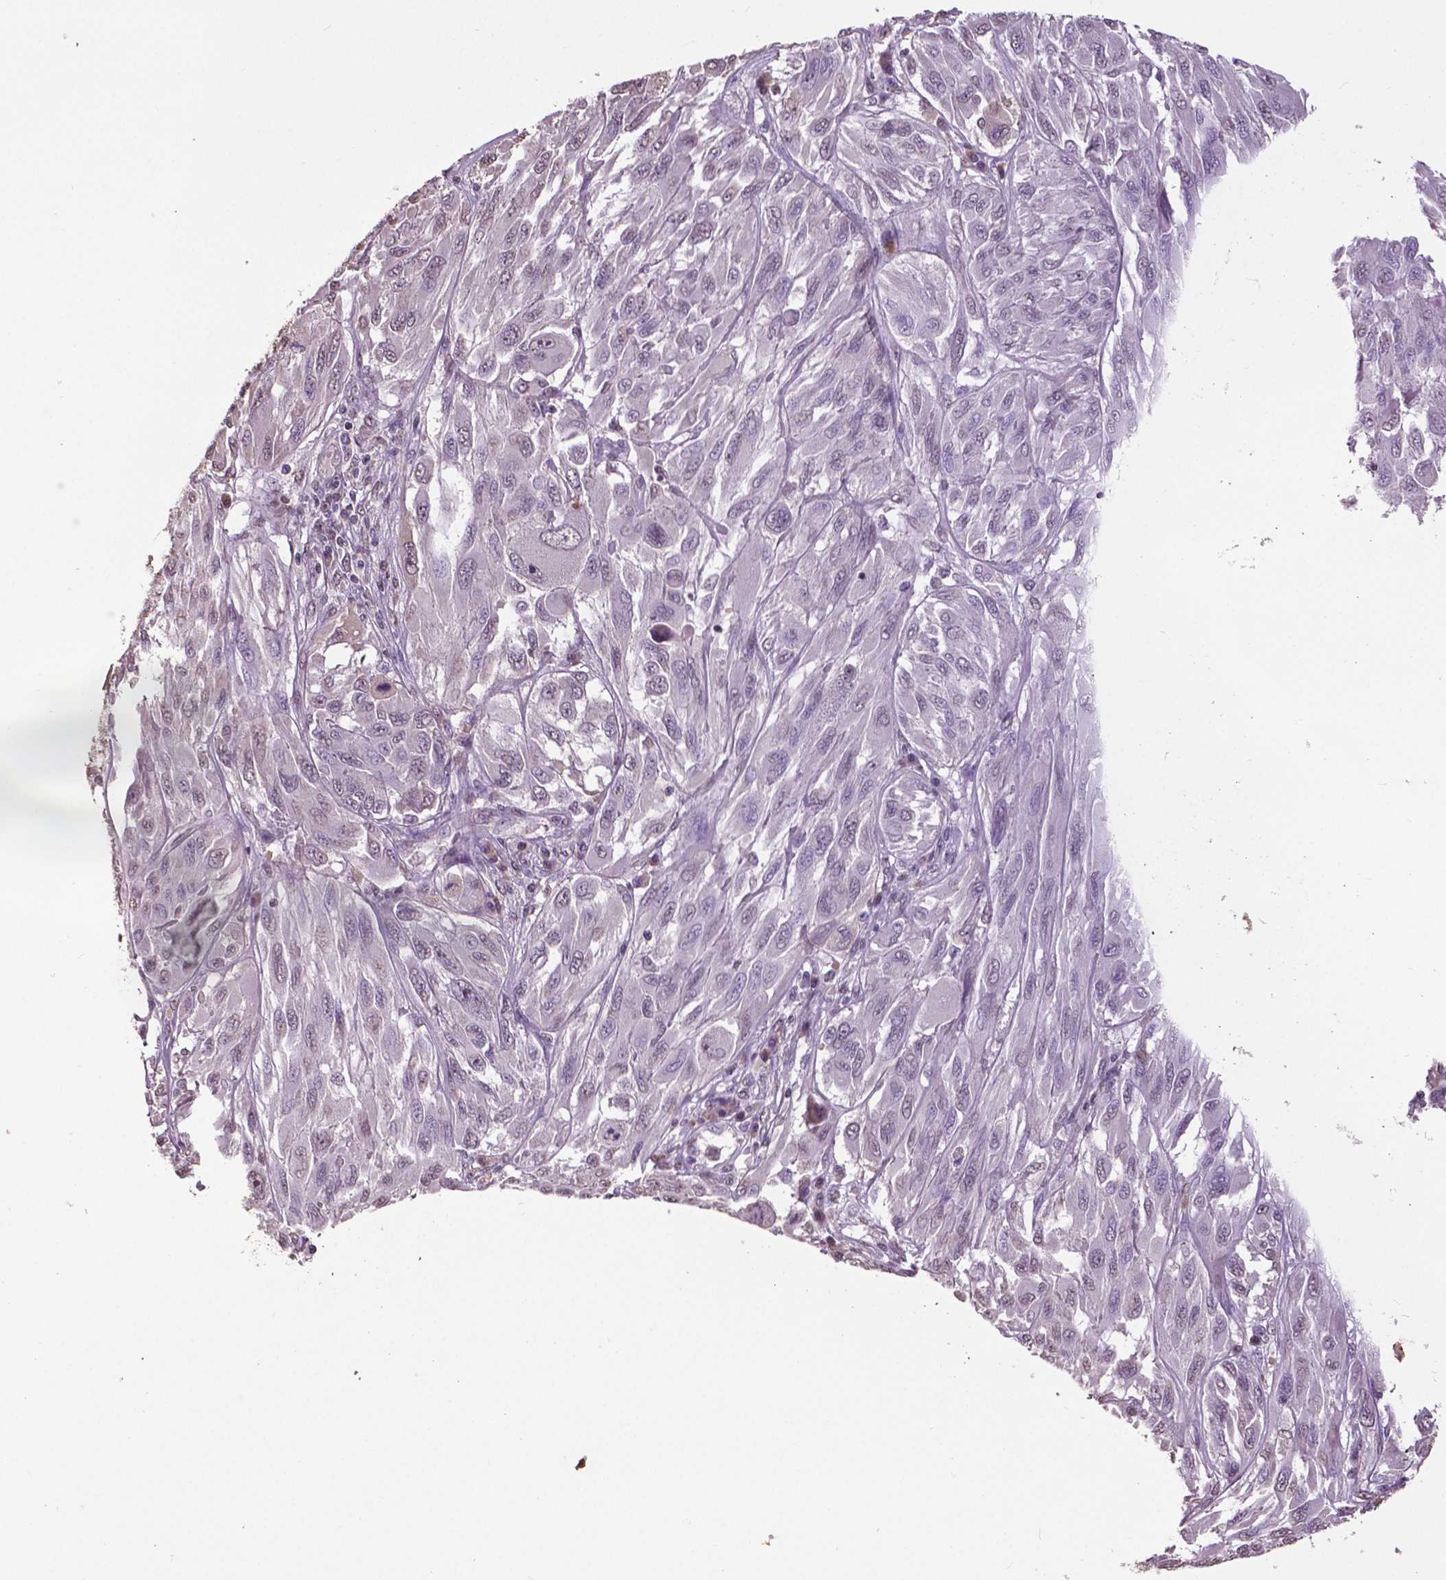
{"staining": {"intensity": "negative", "quantity": "none", "location": "none"}, "tissue": "melanoma", "cell_type": "Tumor cells", "image_type": "cancer", "snomed": [{"axis": "morphology", "description": "Malignant melanoma, NOS"}, {"axis": "topography", "description": "Skin"}], "caption": "DAB immunohistochemical staining of malignant melanoma displays no significant positivity in tumor cells.", "gene": "RUNX3", "patient": {"sex": "female", "age": 91}}